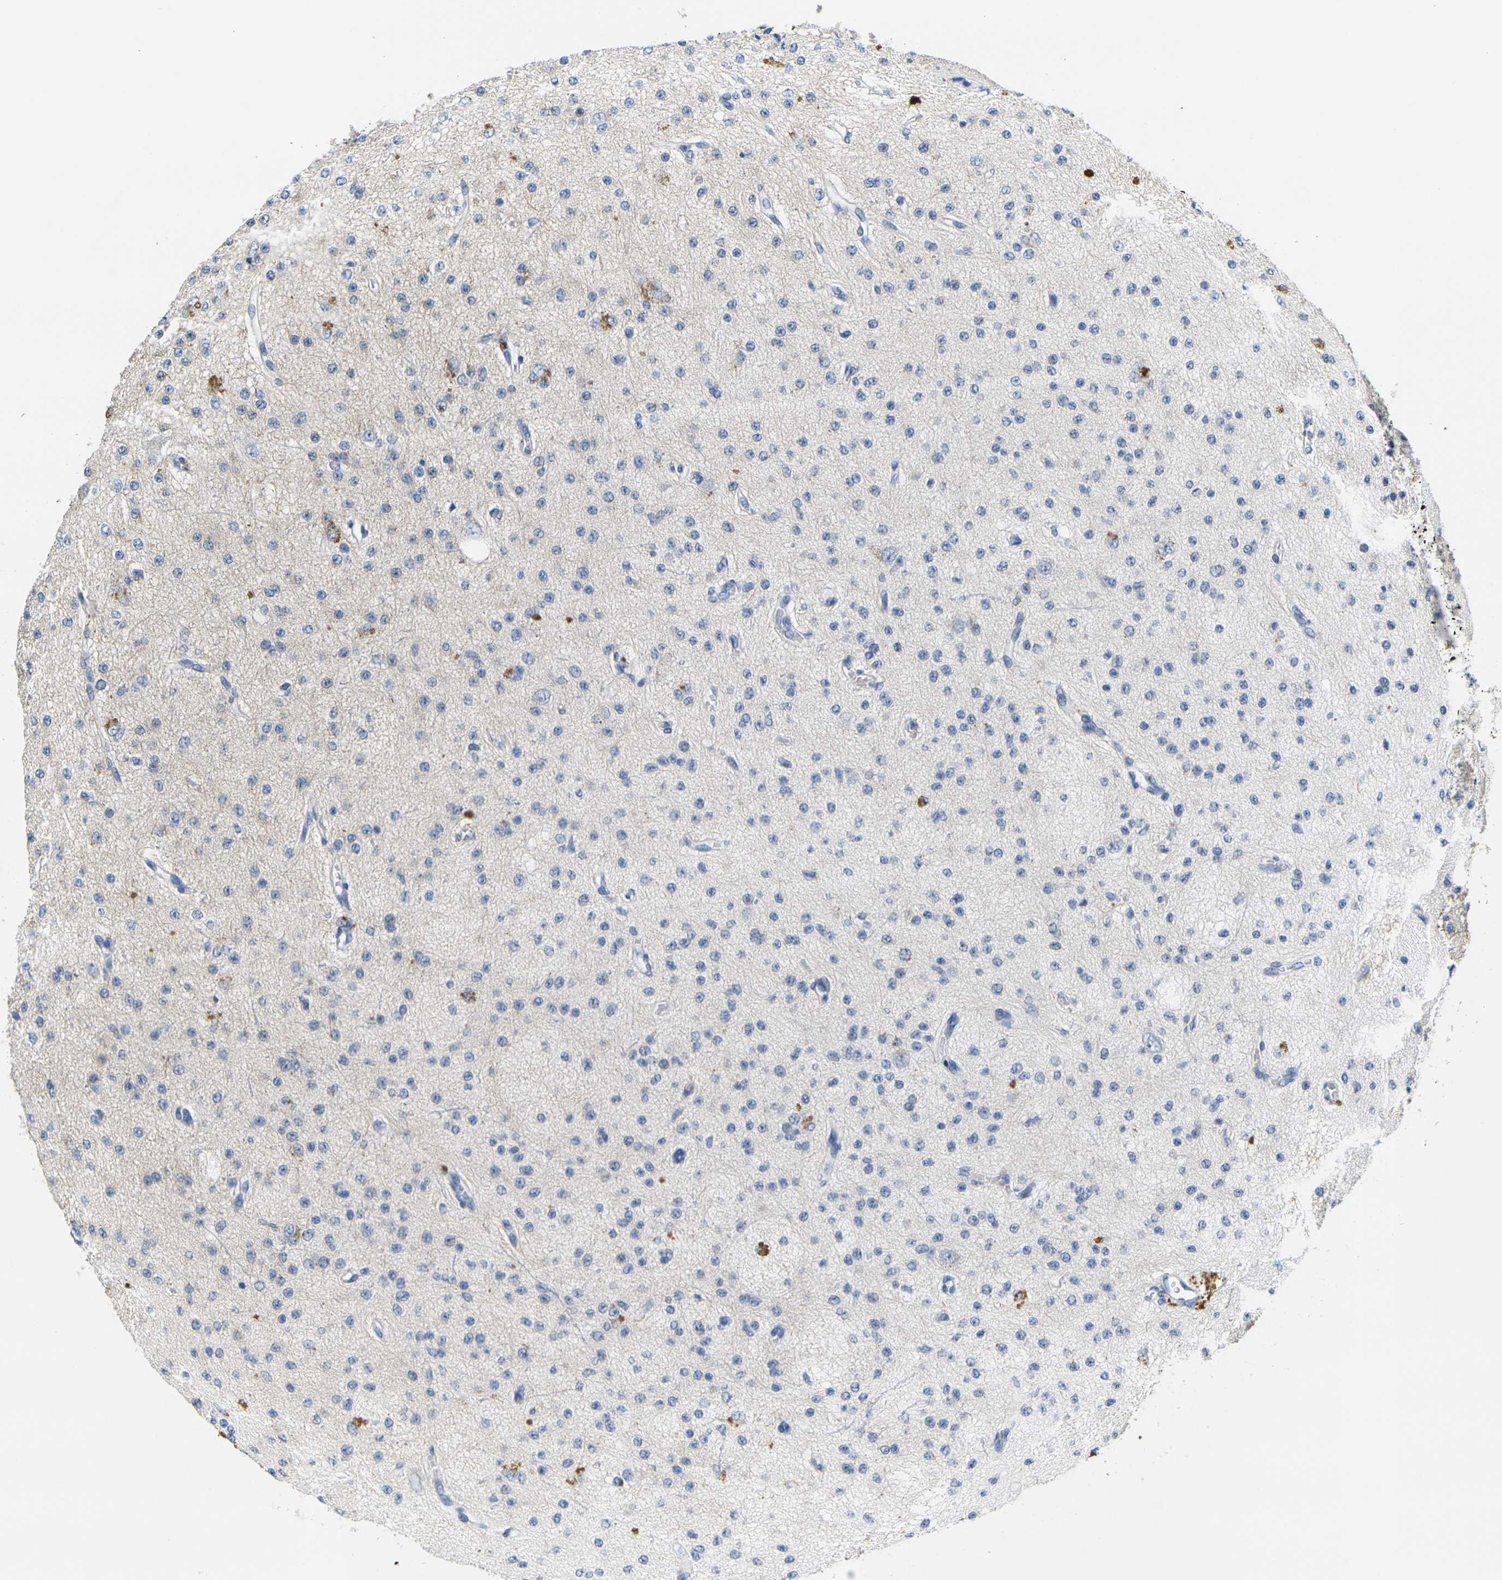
{"staining": {"intensity": "moderate", "quantity": "<25%", "location": "cytoplasmic/membranous"}, "tissue": "glioma", "cell_type": "Tumor cells", "image_type": "cancer", "snomed": [{"axis": "morphology", "description": "Glioma, malignant, Low grade"}, {"axis": "topography", "description": "Brain"}], "caption": "The micrograph reveals a brown stain indicating the presence of a protein in the cytoplasmic/membranous of tumor cells in malignant glioma (low-grade). The staining was performed using DAB to visualize the protein expression in brown, while the nuclei were stained in blue with hematoxylin (Magnification: 20x).", "gene": "NOCT", "patient": {"sex": "male", "age": 38}}